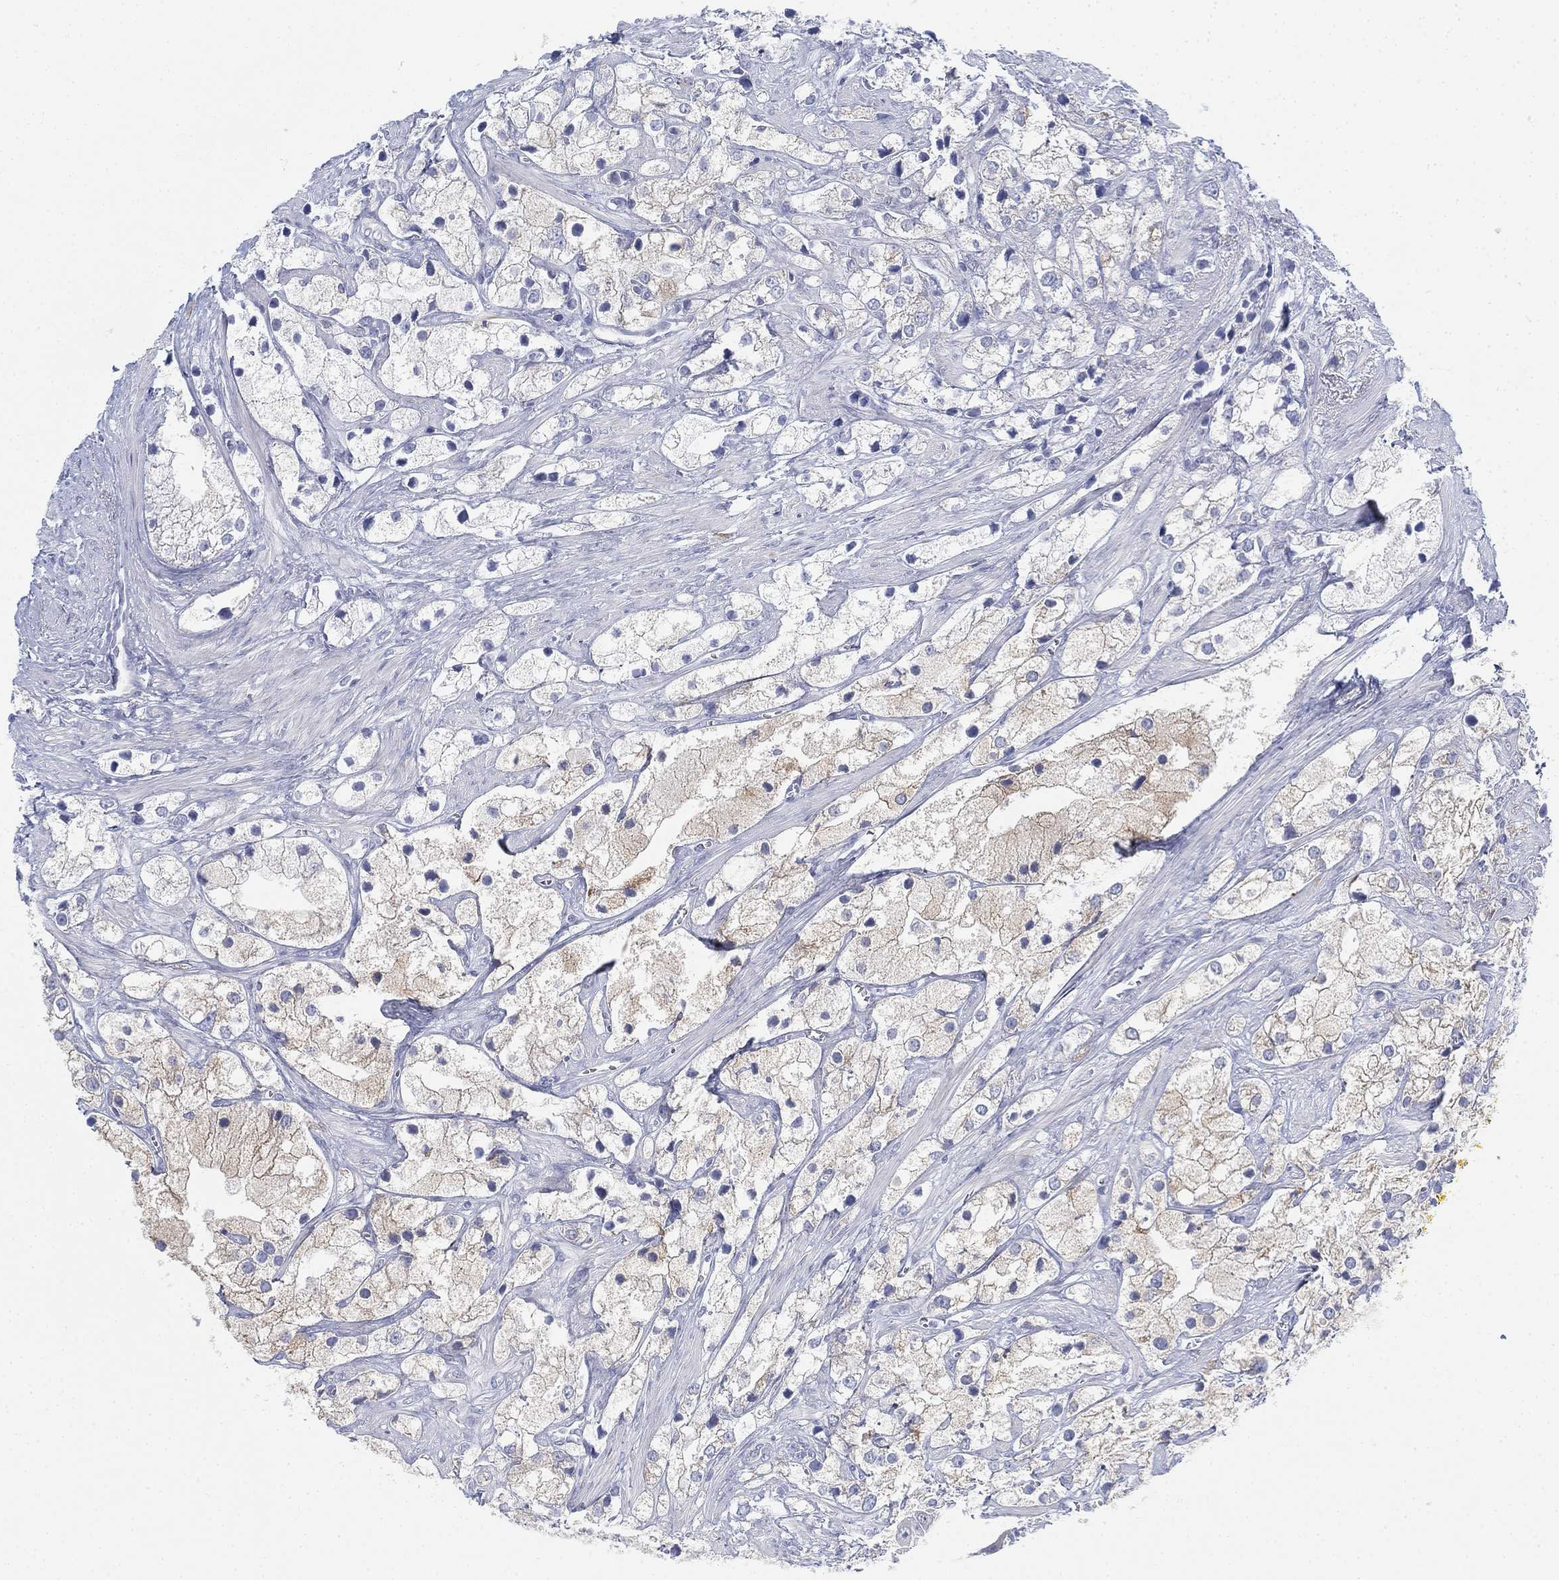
{"staining": {"intensity": "weak", "quantity": "<25%", "location": "cytoplasmic/membranous"}, "tissue": "prostate cancer", "cell_type": "Tumor cells", "image_type": "cancer", "snomed": [{"axis": "morphology", "description": "Adenocarcinoma, NOS"}, {"axis": "topography", "description": "Prostate and seminal vesicle, NOS"}, {"axis": "topography", "description": "Prostate"}], "caption": "Prostate adenocarcinoma was stained to show a protein in brown. There is no significant staining in tumor cells.", "gene": "GCNA", "patient": {"sex": "male", "age": 79}}